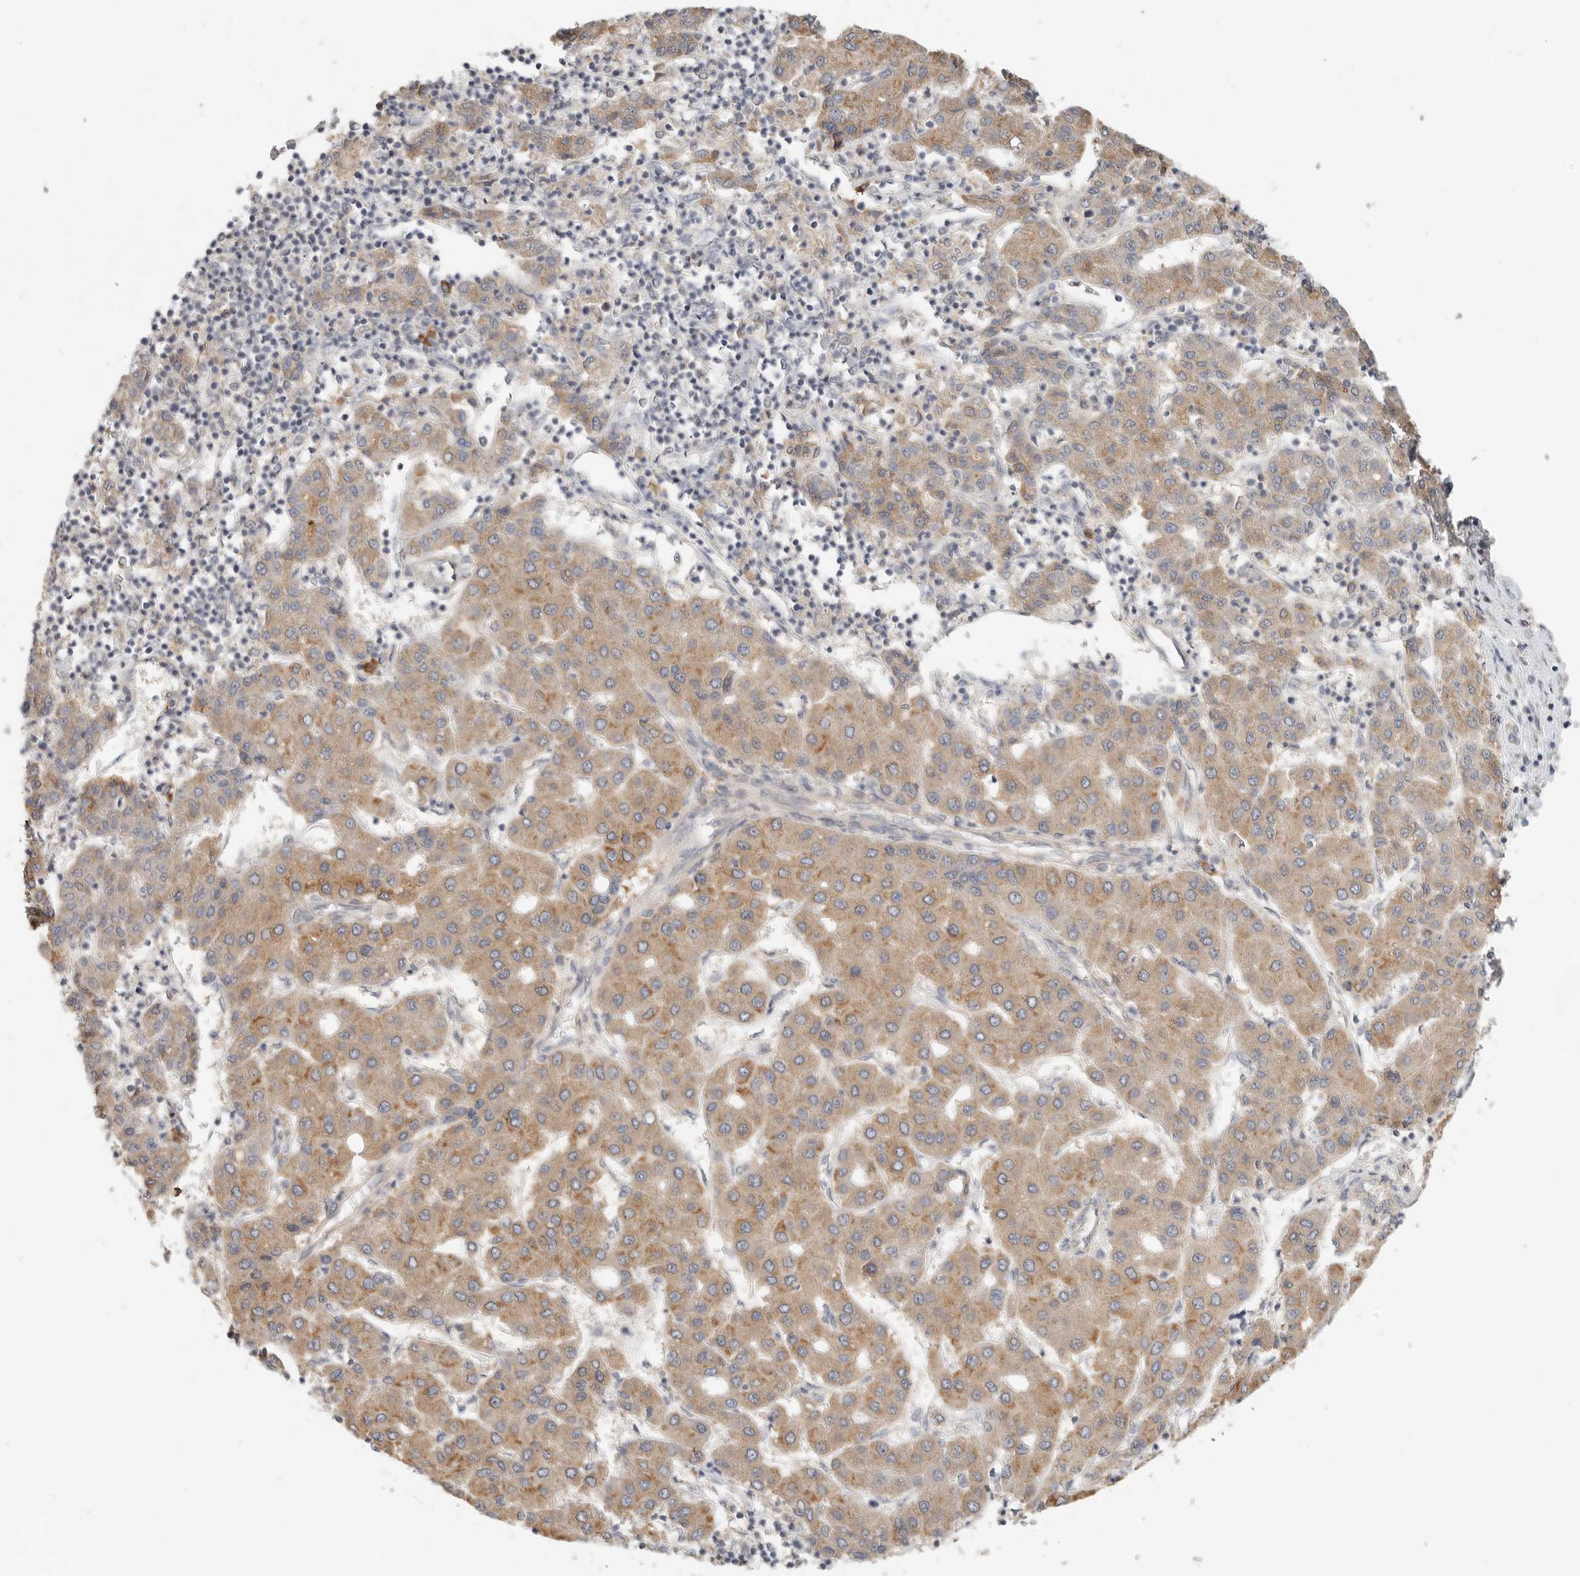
{"staining": {"intensity": "moderate", "quantity": ">75%", "location": "cytoplasmic/membranous"}, "tissue": "liver cancer", "cell_type": "Tumor cells", "image_type": "cancer", "snomed": [{"axis": "morphology", "description": "Carcinoma, Hepatocellular, NOS"}, {"axis": "topography", "description": "Liver"}], "caption": "A brown stain shows moderate cytoplasmic/membranous positivity of a protein in human liver cancer (hepatocellular carcinoma) tumor cells.", "gene": "SLC25A36", "patient": {"sex": "male", "age": 65}}